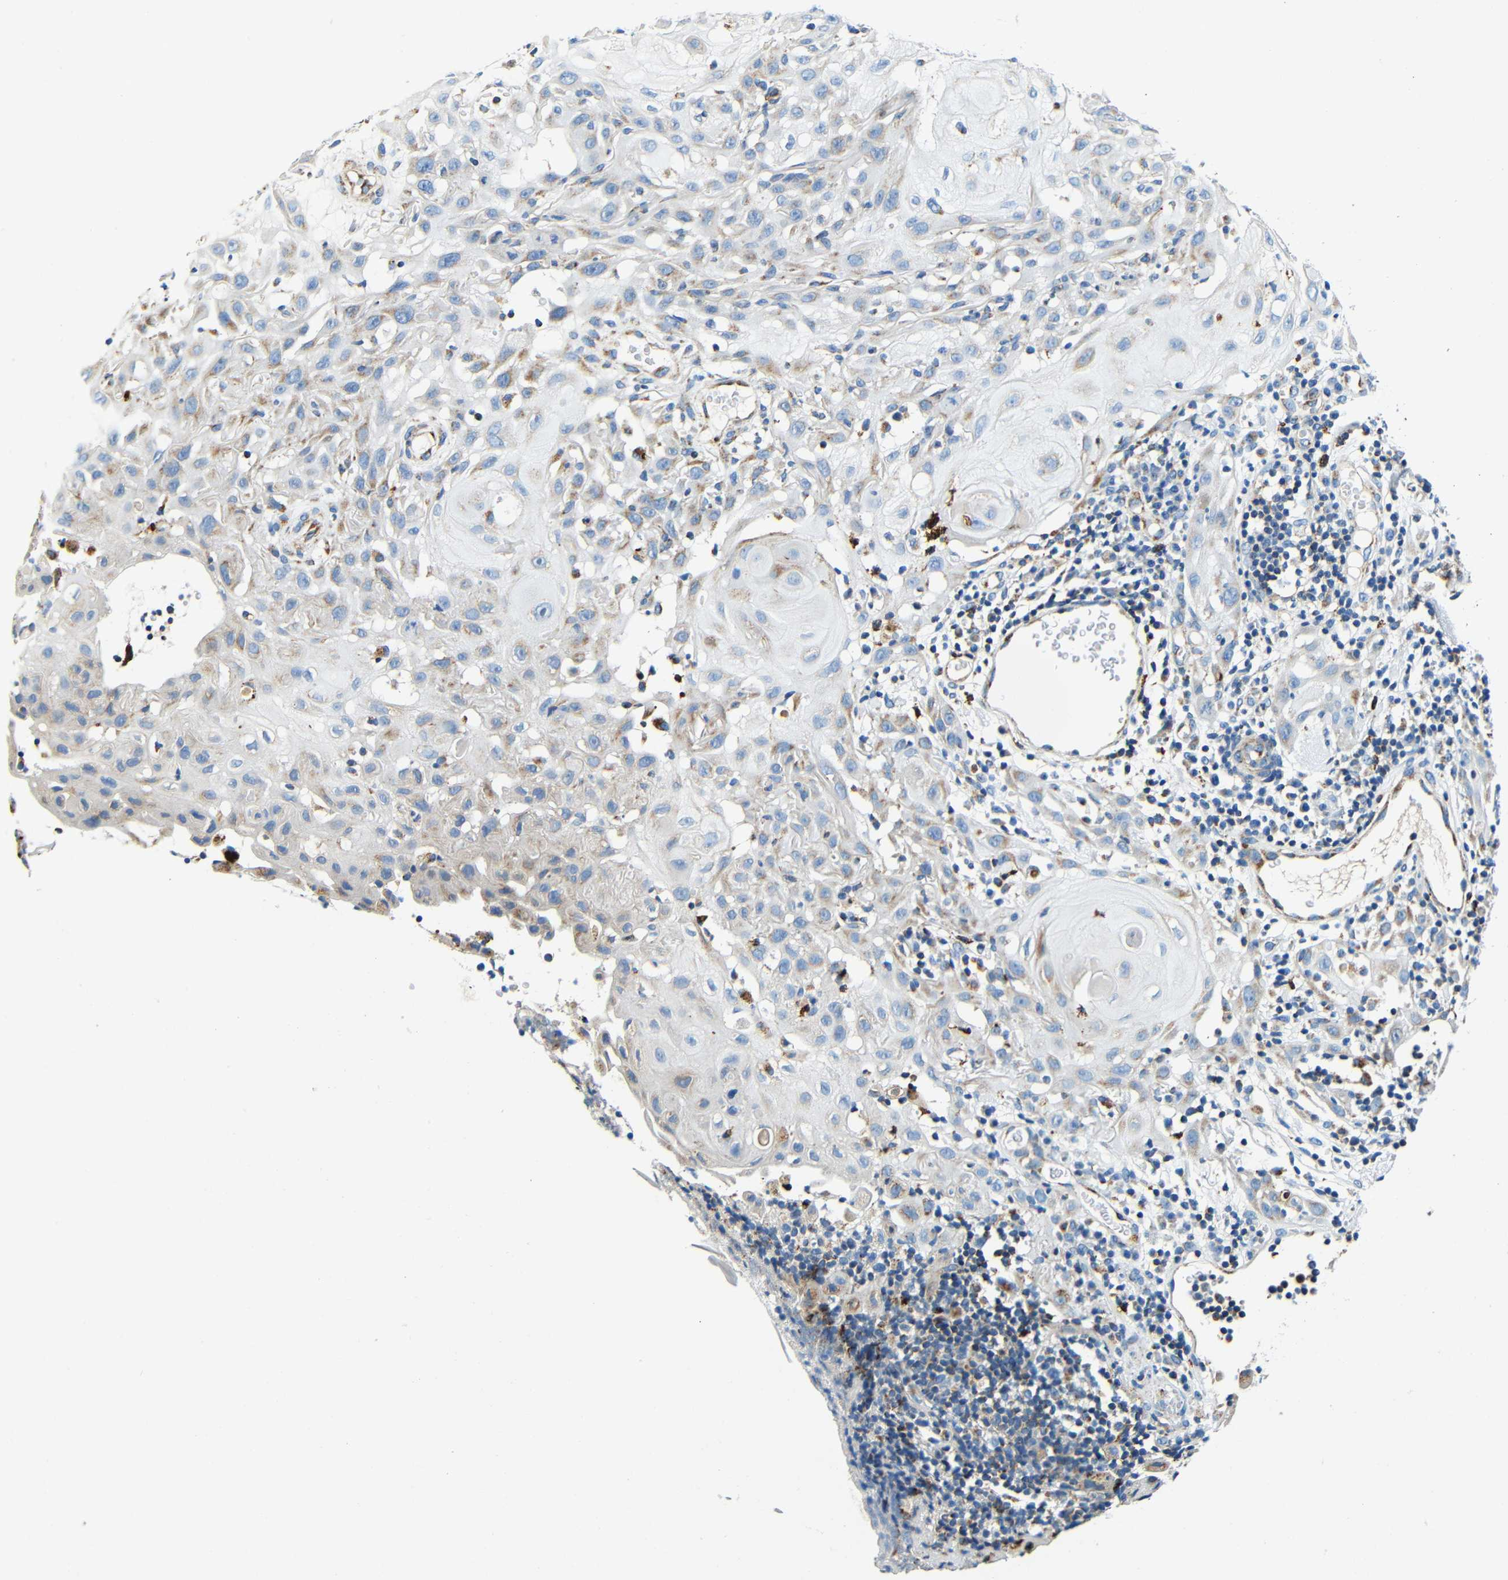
{"staining": {"intensity": "moderate", "quantity": "<25%", "location": "cytoplasmic/membranous"}, "tissue": "skin cancer", "cell_type": "Tumor cells", "image_type": "cancer", "snomed": [{"axis": "morphology", "description": "Squamous cell carcinoma, NOS"}, {"axis": "topography", "description": "Skin"}], "caption": "A photomicrograph of squamous cell carcinoma (skin) stained for a protein displays moderate cytoplasmic/membranous brown staining in tumor cells.", "gene": "GALNT18", "patient": {"sex": "male", "age": 24}}